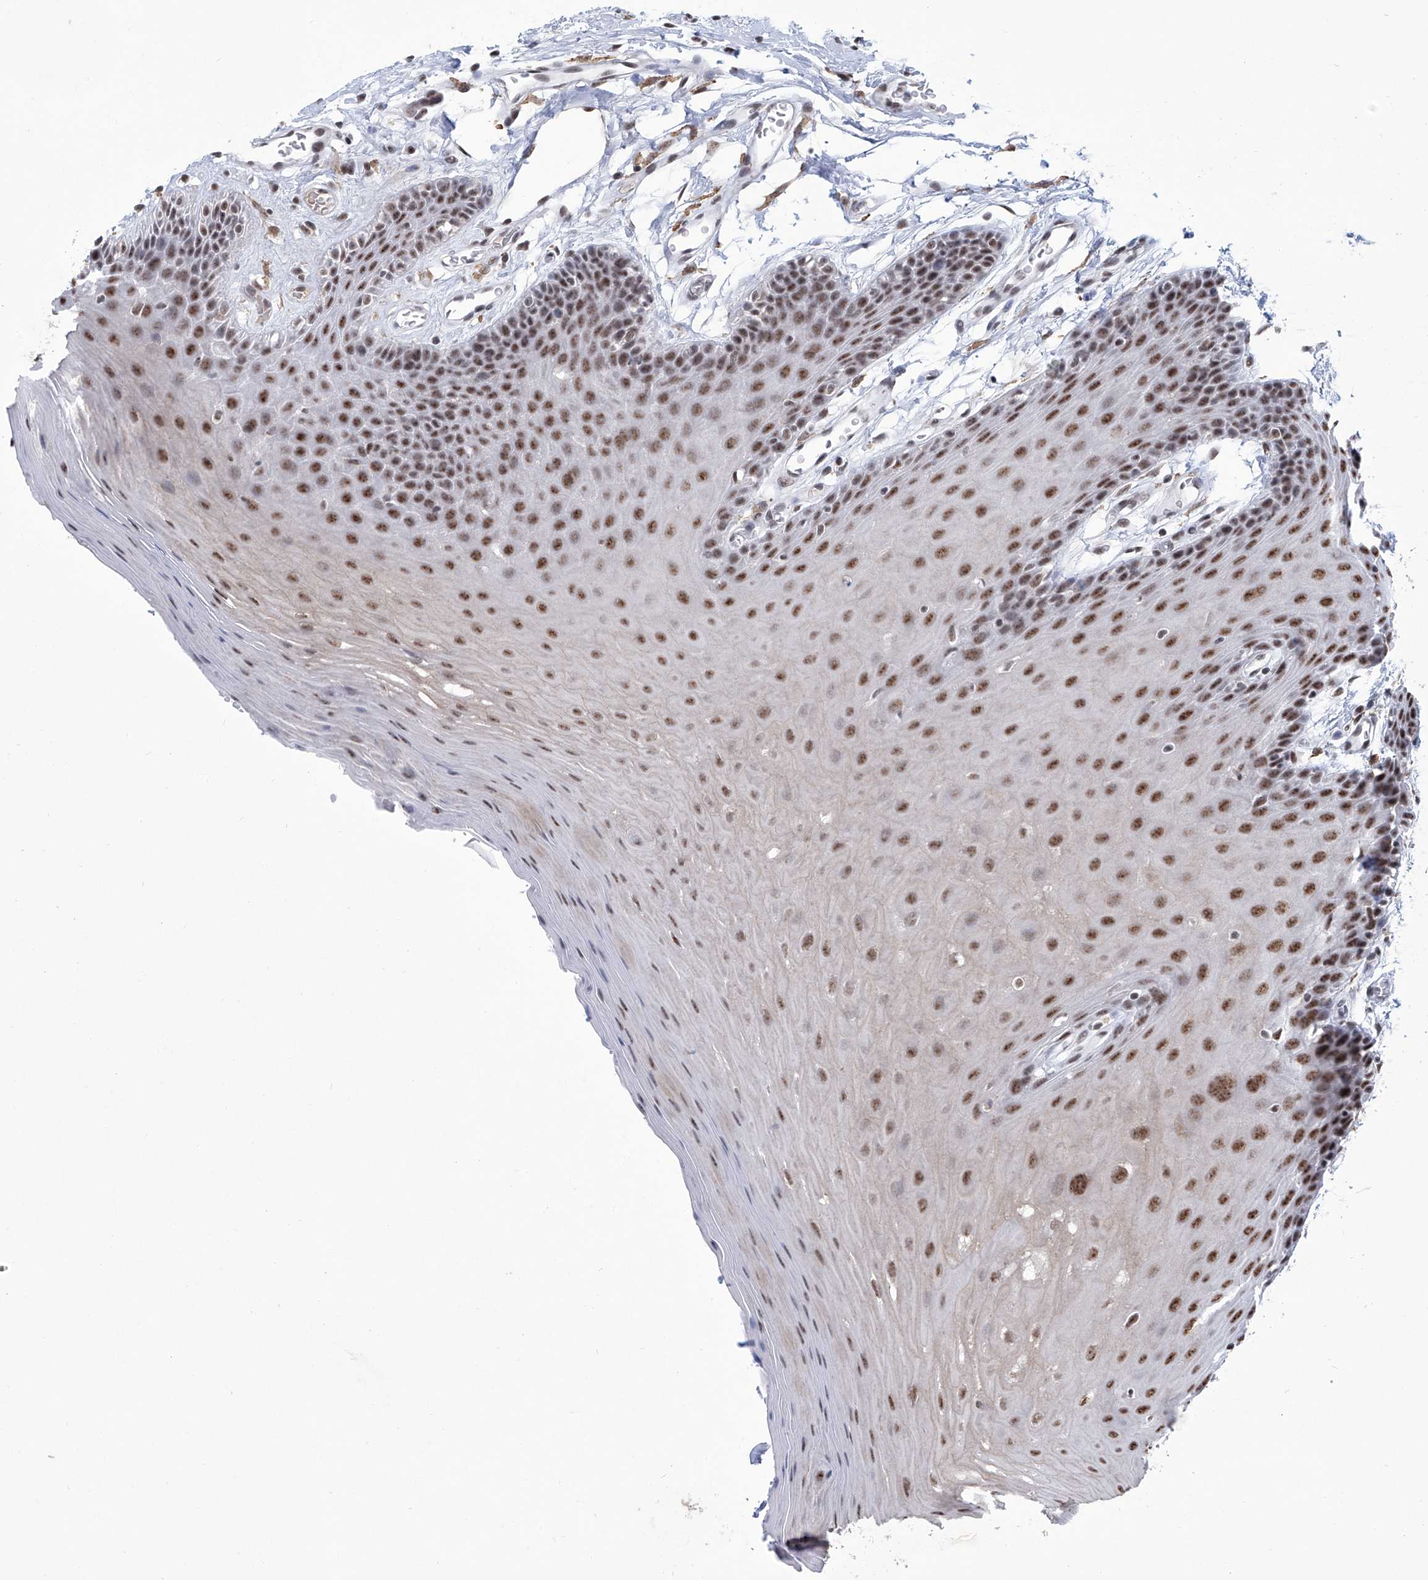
{"staining": {"intensity": "strong", "quantity": "25%-75%", "location": "nuclear"}, "tissue": "oral mucosa", "cell_type": "Squamous epithelial cells", "image_type": "normal", "snomed": [{"axis": "morphology", "description": "Normal tissue, NOS"}, {"axis": "morphology", "description": "Squamous cell carcinoma, NOS"}, {"axis": "topography", "description": "Skeletal muscle"}, {"axis": "topography", "description": "Oral tissue"}, {"axis": "topography", "description": "Salivary gland"}, {"axis": "topography", "description": "Head-Neck"}], "caption": "The micrograph reveals a brown stain indicating the presence of a protein in the nuclear of squamous epithelial cells in oral mucosa.", "gene": "FBXL4", "patient": {"sex": "male", "age": 54}}